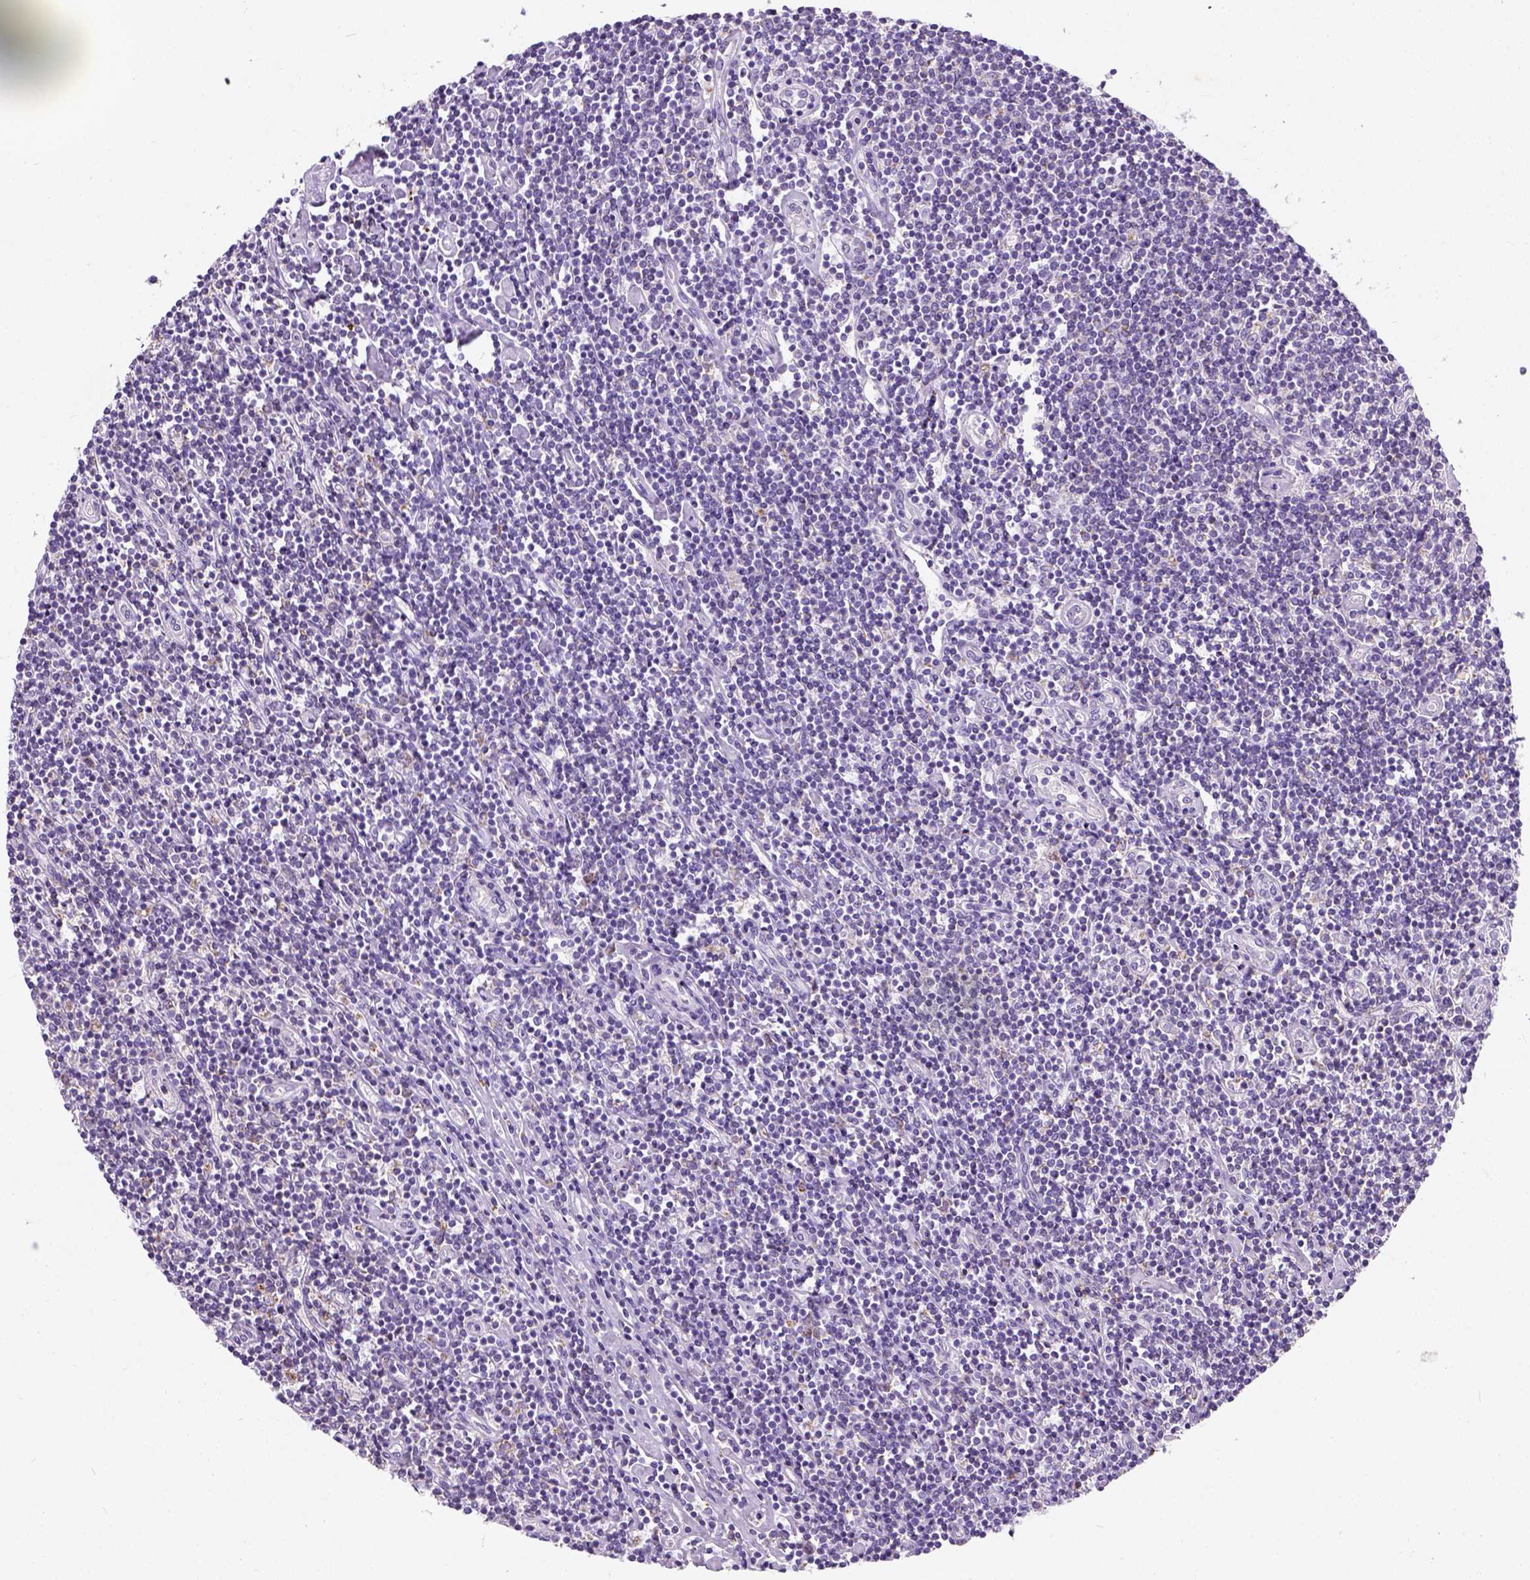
{"staining": {"intensity": "negative", "quantity": "none", "location": "none"}, "tissue": "lymphoma", "cell_type": "Tumor cells", "image_type": "cancer", "snomed": [{"axis": "morphology", "description": "Hodgkin's disease, NOS"}, {"axis": "topography", "description": "Lymph node"}], "caption": "Immunohistochemical staining of lymphoma exhibits no significant staining in tumor cells. (Brightfield microscopy of DAB (3,3'-diaminobenzidine) immunohistochemistry (IHC) at high magnification).", "gene": "CHODL", "patient": {"sex": "male", "age": 40}}